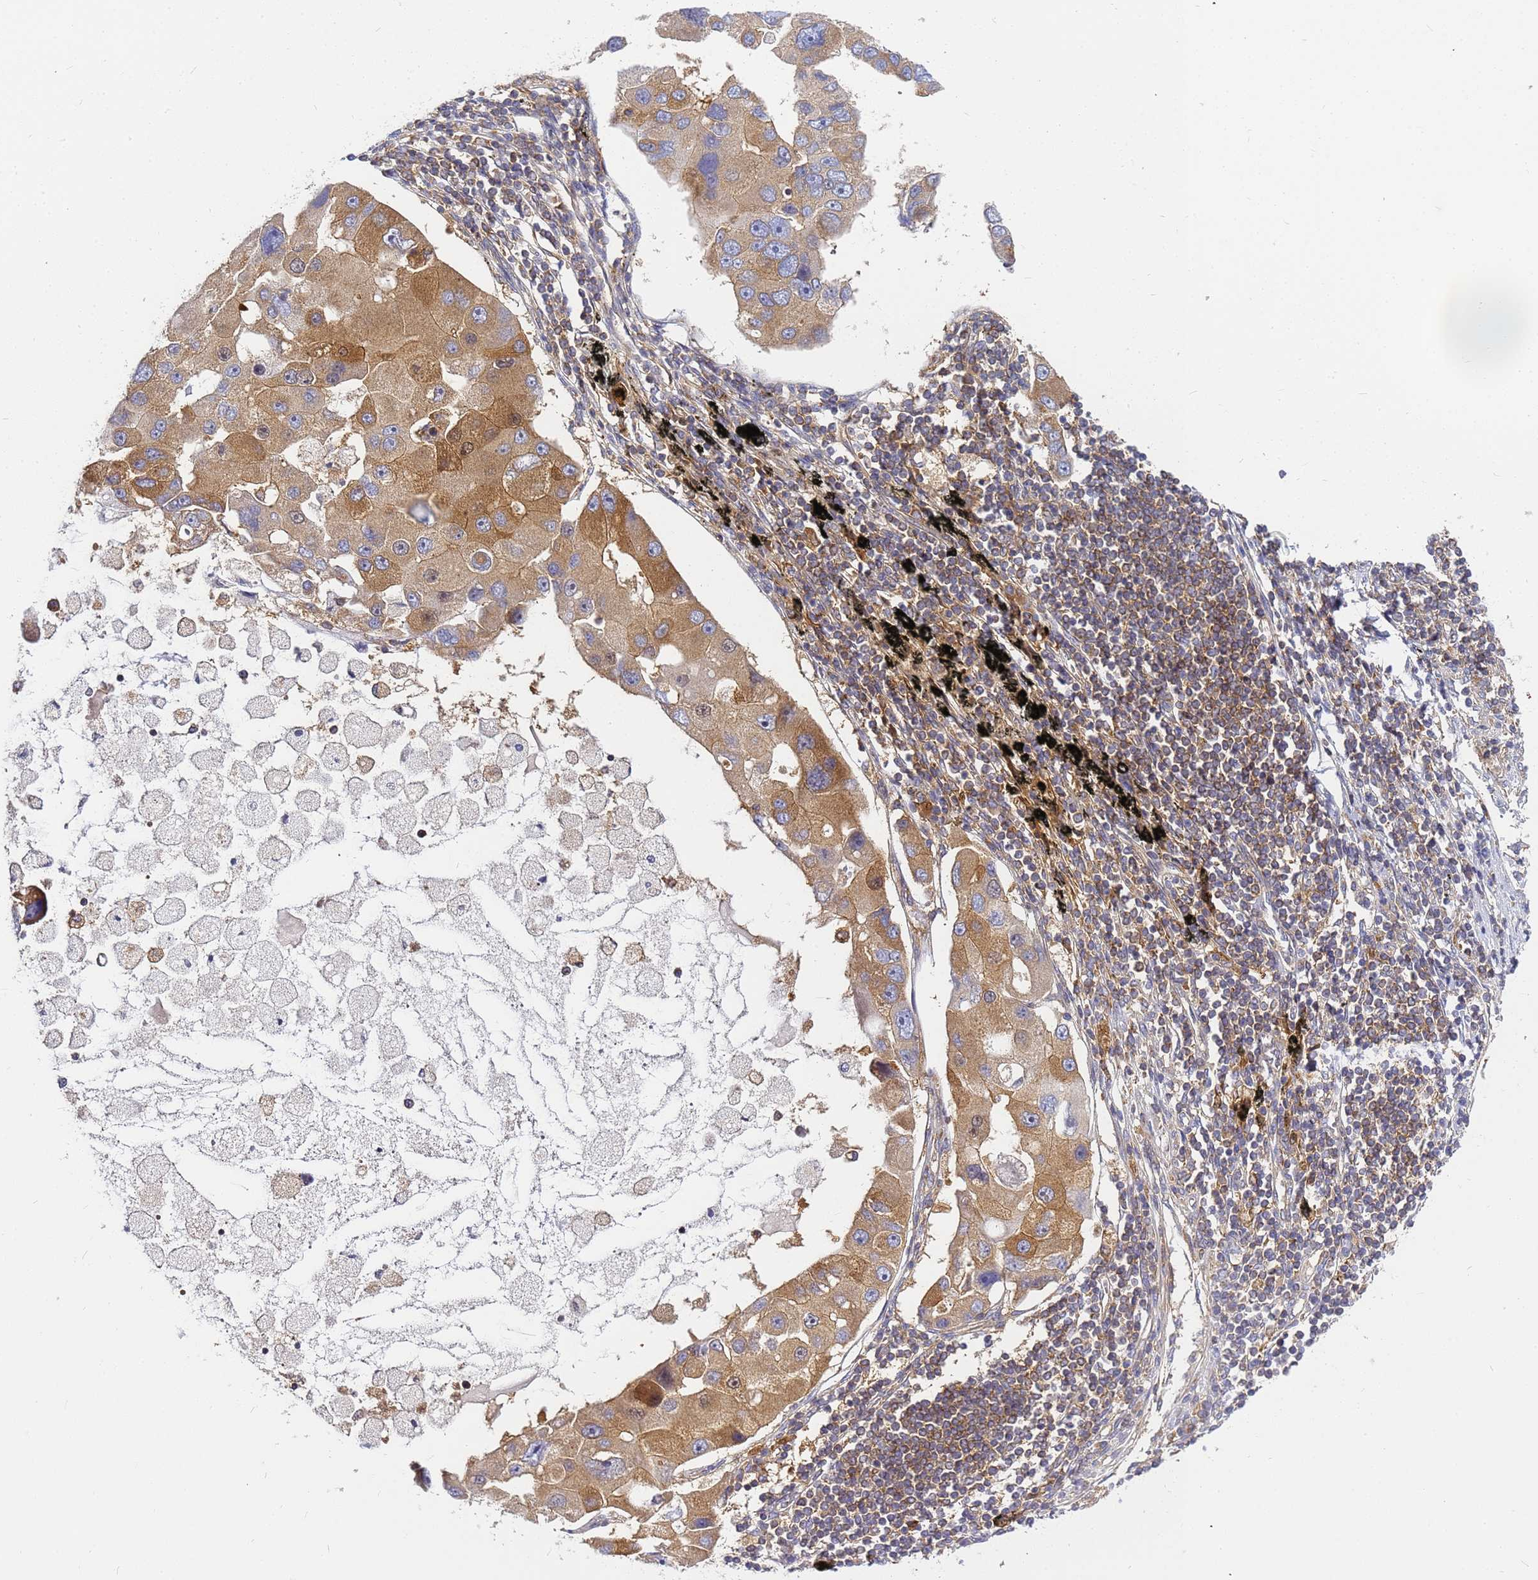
{"staining": {"intensity": "moderate", "quantity": ">75%", "location": "cytoplasmic/membranous"}, "tissue": "lung cancer", "cell_type": "Tumor cells", "image_type": "cancer", "snomed": [{"axis": "morphology", "description": "Adenocarcinoma, NOS"}, {"axis": "topography", "description": "Lung"}], "caption": "Adenocarcinoma (lung) tissue displays moderate cytoplasmic/membranous staining in approximately >75% of tumor cells", "gene": "CHM", "patient": {"sex": "female", "age": 54}}